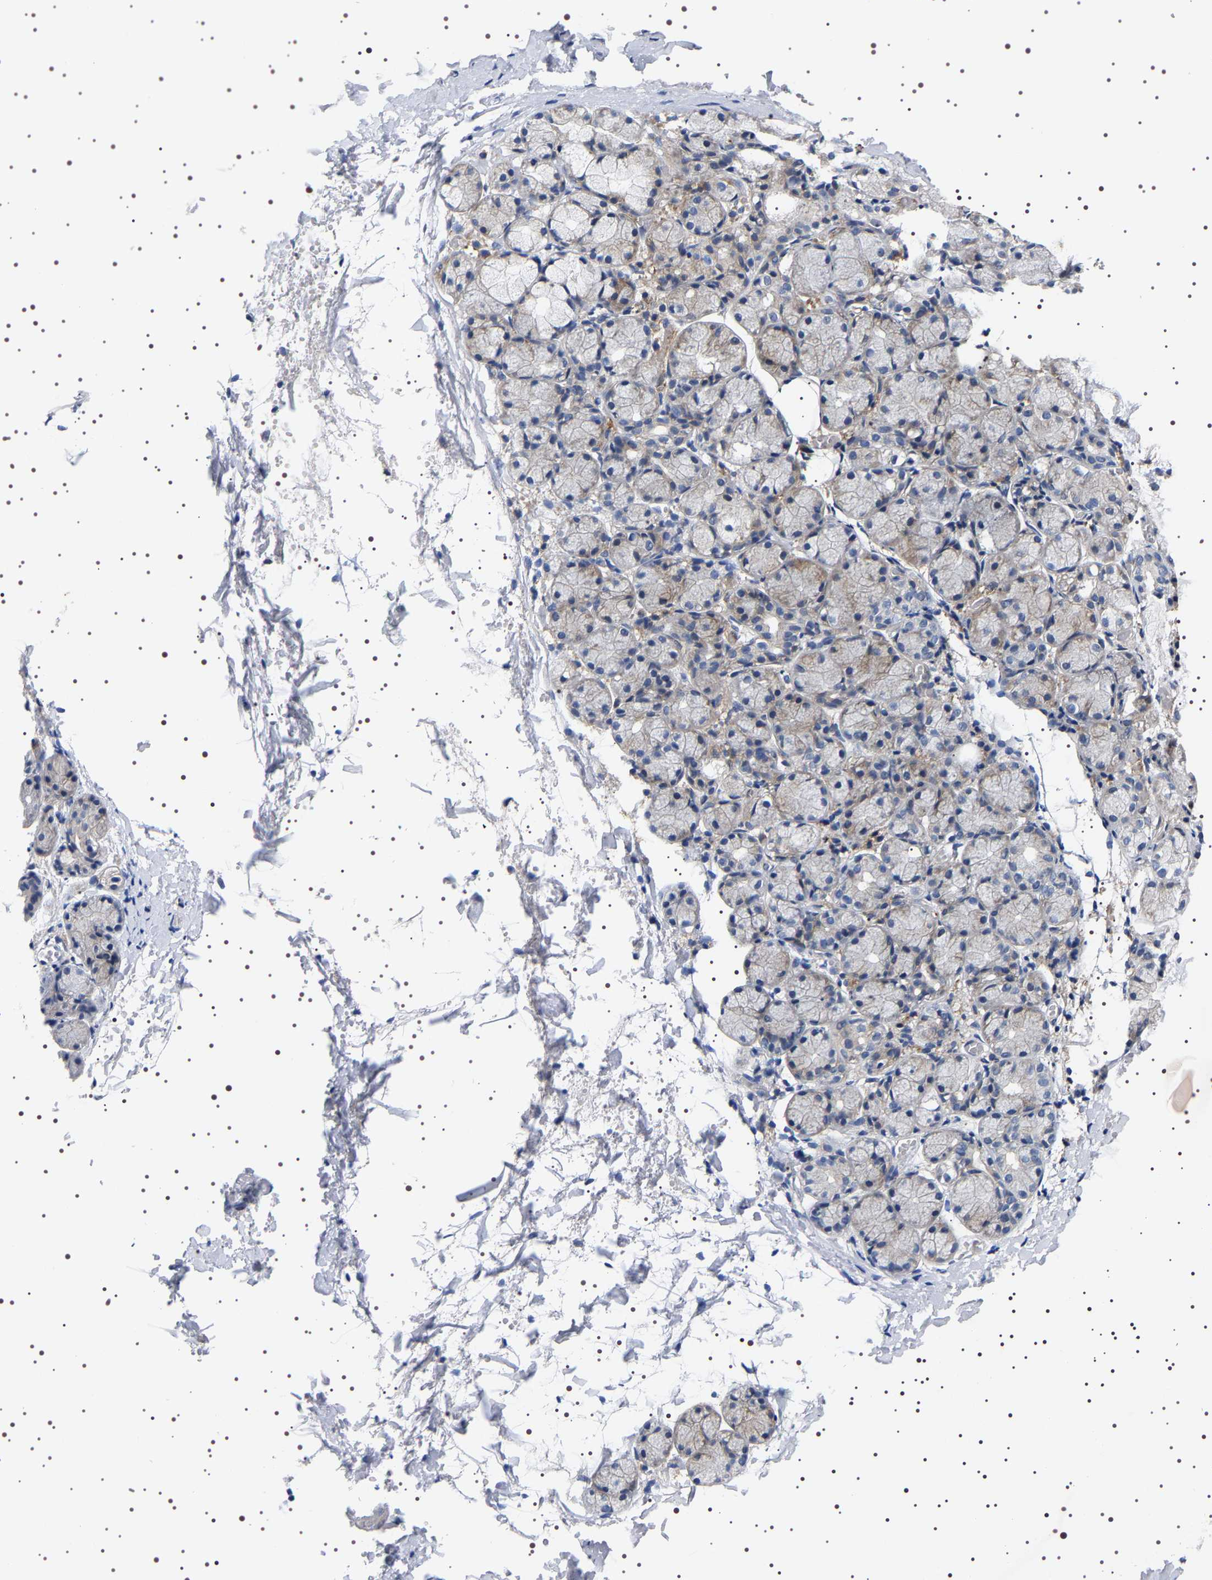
{"staining": {"intensity": "weak", "quantity": "<25%", "location": "cytoplasmic/membranous"}, "tissue": "salivary gland", "cell_type": "Glandular cells", "image_type": "normal", "snomed": [{"axis": "morphology", "description": "Normal tissue, NOS"}, {"axis": "topography", "description": "Salivary gland"}], "caption": "Glandular cells are negative for protein expression in benign human salivary gland. Brightfield microscopy of immunohistochemistry (IHC) stained with DAB (3,3'-diaminobenzidine) (brown) and hematoxylin (blue), captured at high magnification.", "gene": "ALPL", "patient": {"sex": "female", "age": 24}}